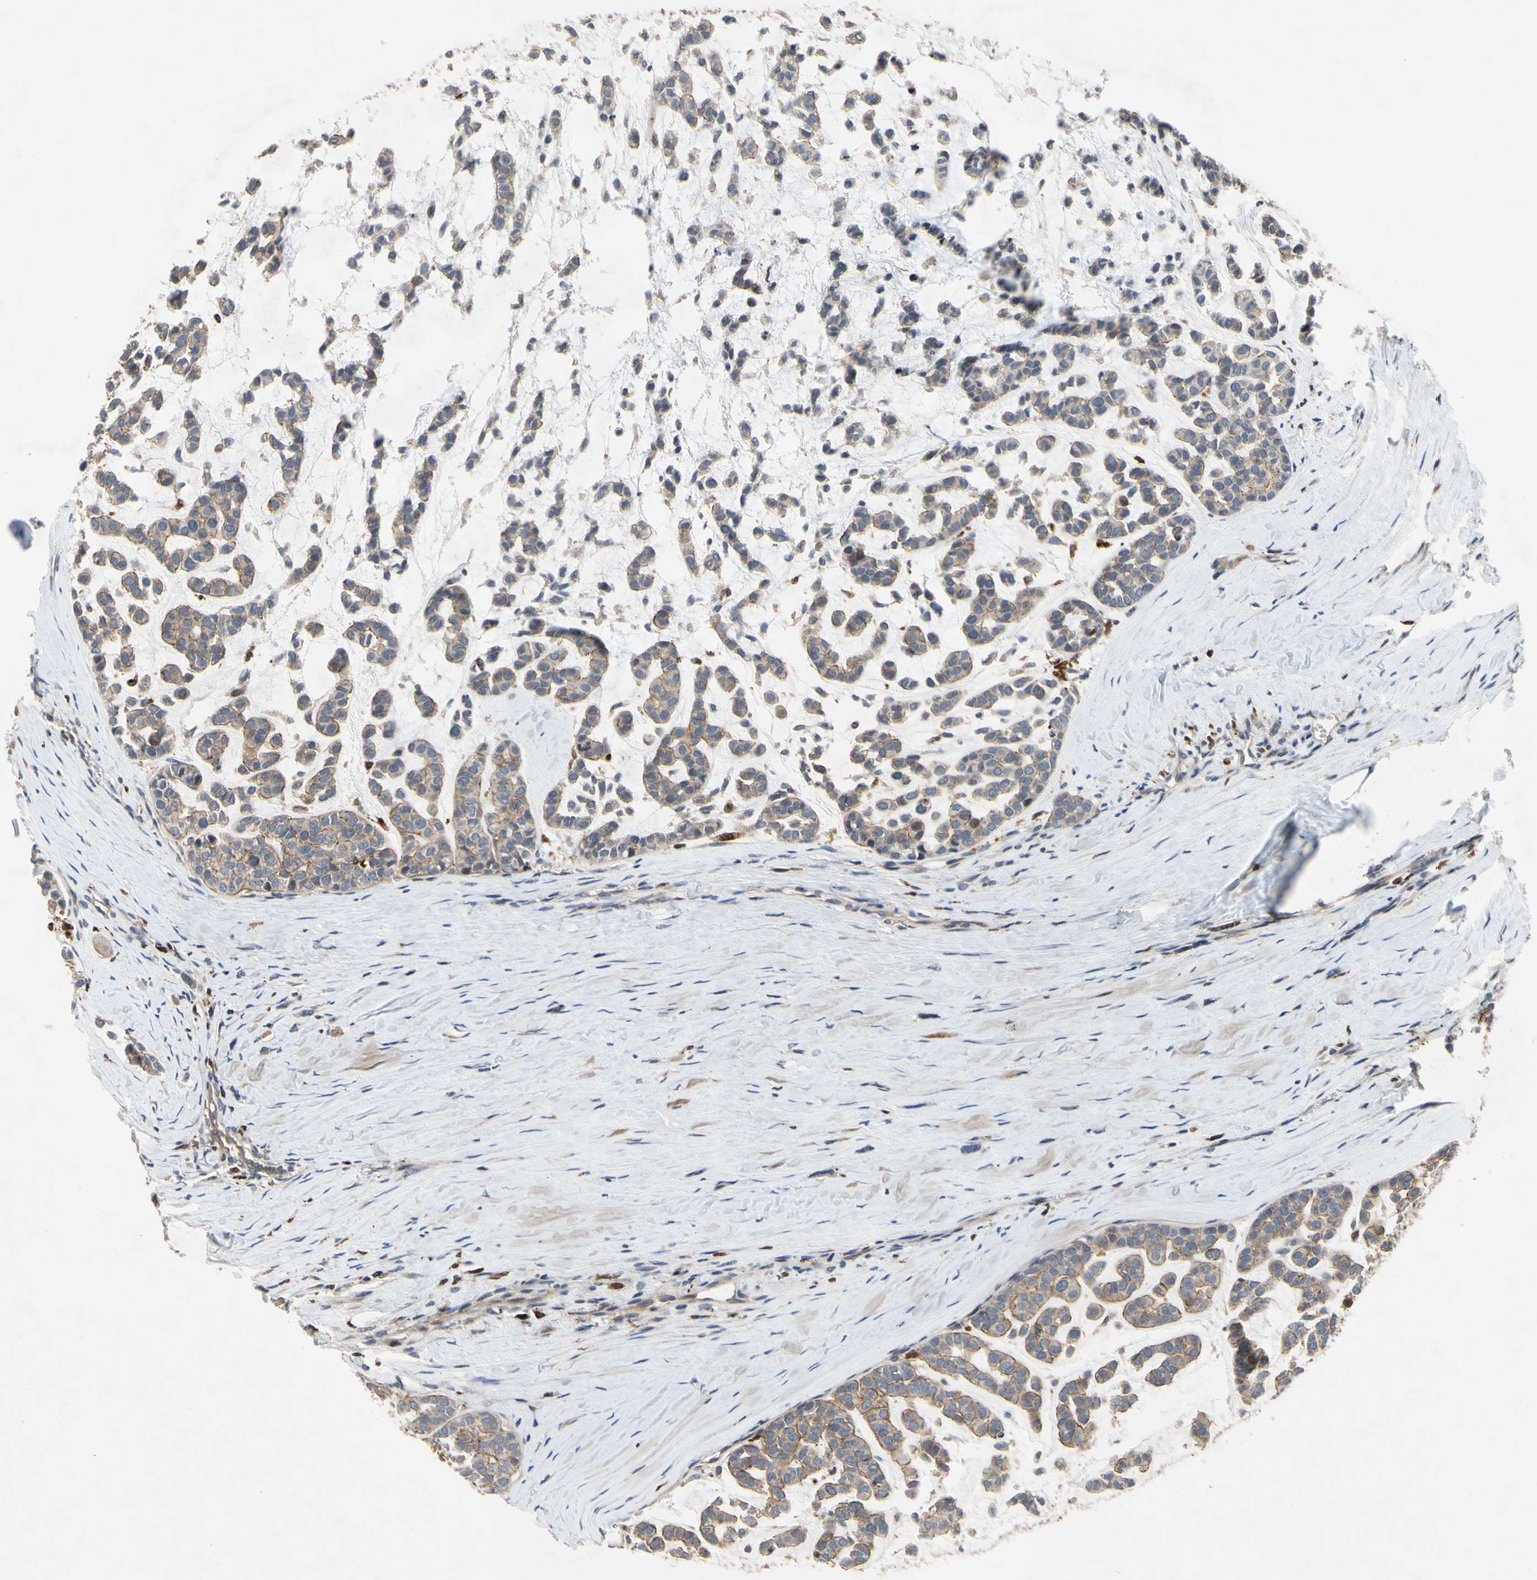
{"staining": {"intensity": "weak", "quantity": ">75%", "location": "cytoplasmic/membranous"}, "tissue": "head and neck cancer", "cell_type": "Tumor cells", "image_type": "cancer", "snomed": [{"axis": "morphology", "description": "Adenocarcinoma, NOS"}, {"axis": "morphology", "description": "Adenoma, NOS"}, {"axis": "topography", "description": "Head-Neck"}], "caption": "Immunohistochemical staining of human head and neck cancer demonstrates weak cytoplasmic/membranous protein staining in approximately >75% of tumor cells. (DAB (3,3'-diaminobenzidine) IHC with brightfield microscopy, high magnification).", "gene": "PLXNA2", "patient": {"sex": "female", "age": 55}}